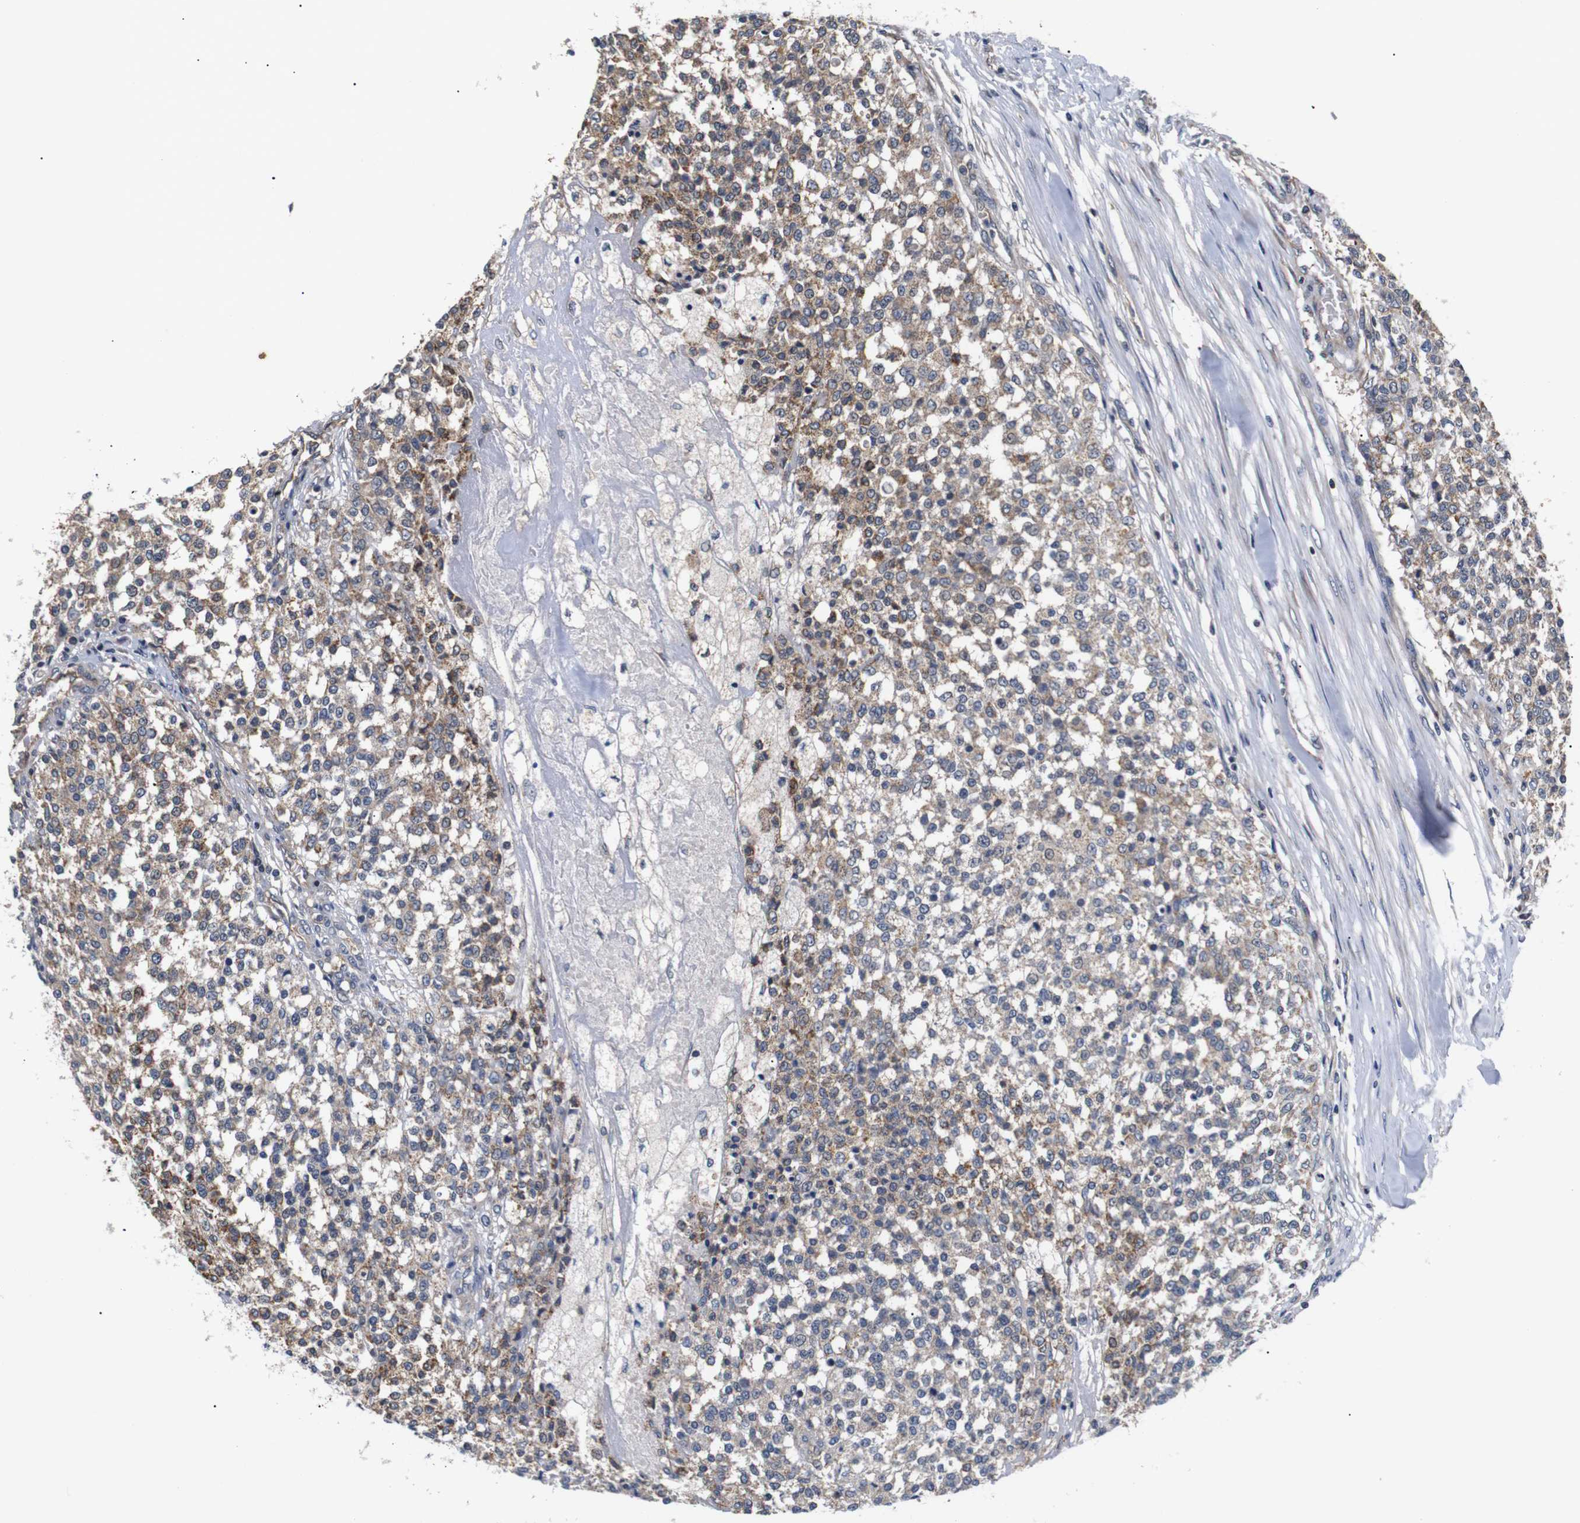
{"staining": {"intensity": "moderate", "quantity": ">75%", "location": "cytoplasmic/membranous"}, "tissue": "testis cancer", "cell_type": "Tumor cells", "image_type": "cancer", "snomed": [{"axis": "morphology", "description": "Seminoma, NOS"}, {"axis": "topography", "description": "Testis"}], "caption": "Seminoma (testis) was stained to show a protein in brown. There is medium levels of moderate cytoplasmic/membranous positivity in about >75% of tumor cells. (DAB (3,3'-diaminobenzidine) = brown stain, brightfield microscopy at high magnification).", "gene": "RIPK1", "patient": {"sex": "male", "age": 59}}